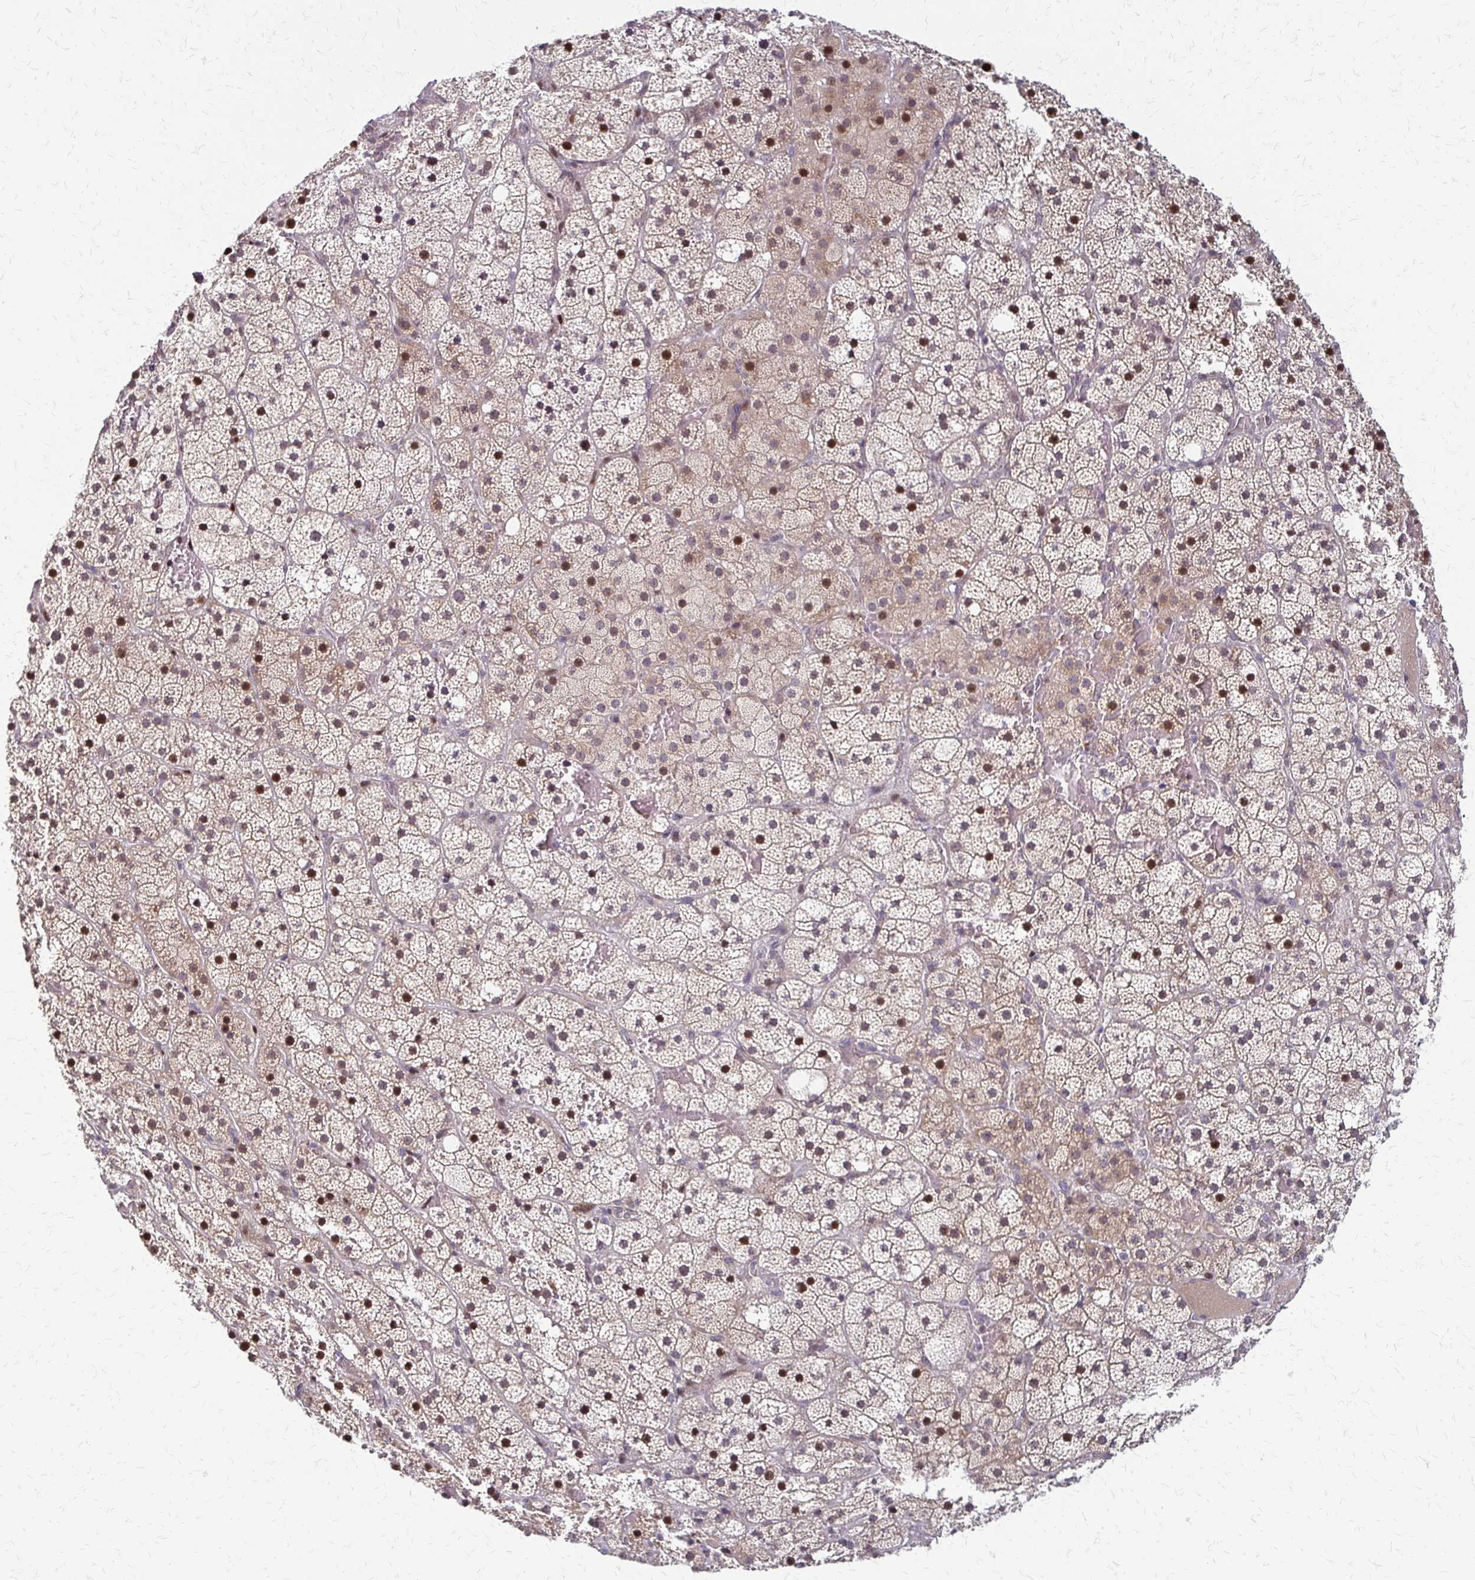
{"staining": {"intensity": "strong", "quantity": "25%-75%", "location": "nuclear"}, "tissue": "adrenal gland", "cell_type": "Glandular cells", "image_type": "normal", "snomed": [{"axis": "morphology", "description": "Normal tissue, NOS"}, {"axis": "topography", "description": "Adrenal gland"}], "caption": "Immunohistochemical staining of benign human adrenal gland displays 25%-75% levels of strong nuclear protein positivity in about 25%-75% of glandular cells.", "gene": "TRIR", "patient": {"sex": "male", "age": 53}}